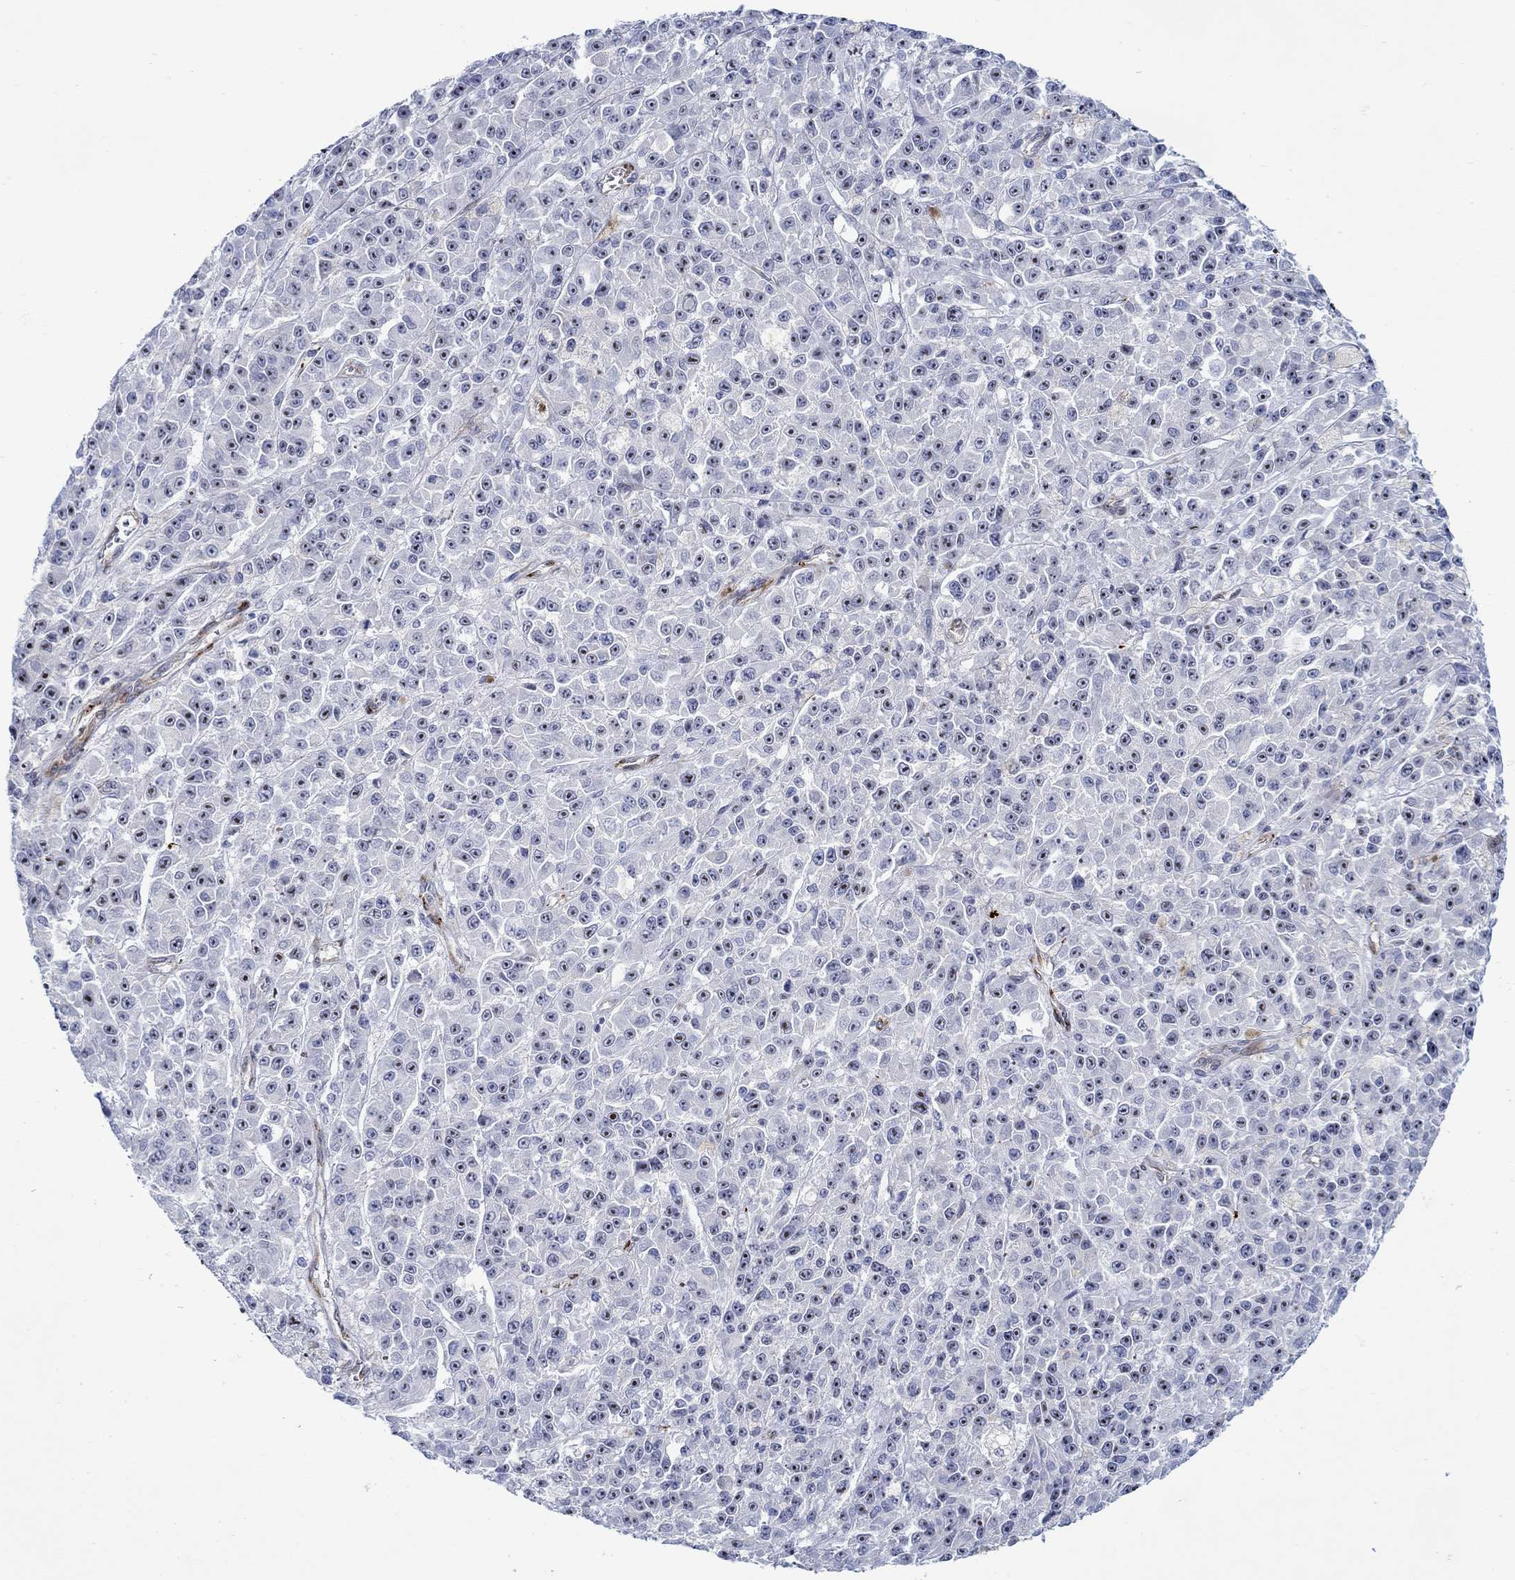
{"staining": {"intensity": "negative", "quantity": "none", "location": "none"}, "tissue": "melanoma", "cell_type": "Tumor cells", "image_type": "cancer", "snomed": [{"axis": "morphology", "description": "Malignant melanoma, NOS"}, {"axis": "topography", "description": "Skin"}], "caption": "An image of human malignant melanoma is negative for staining in tumor cells.", "gene": "KSR2", "patient": {"sex": "female", "age": 58}}